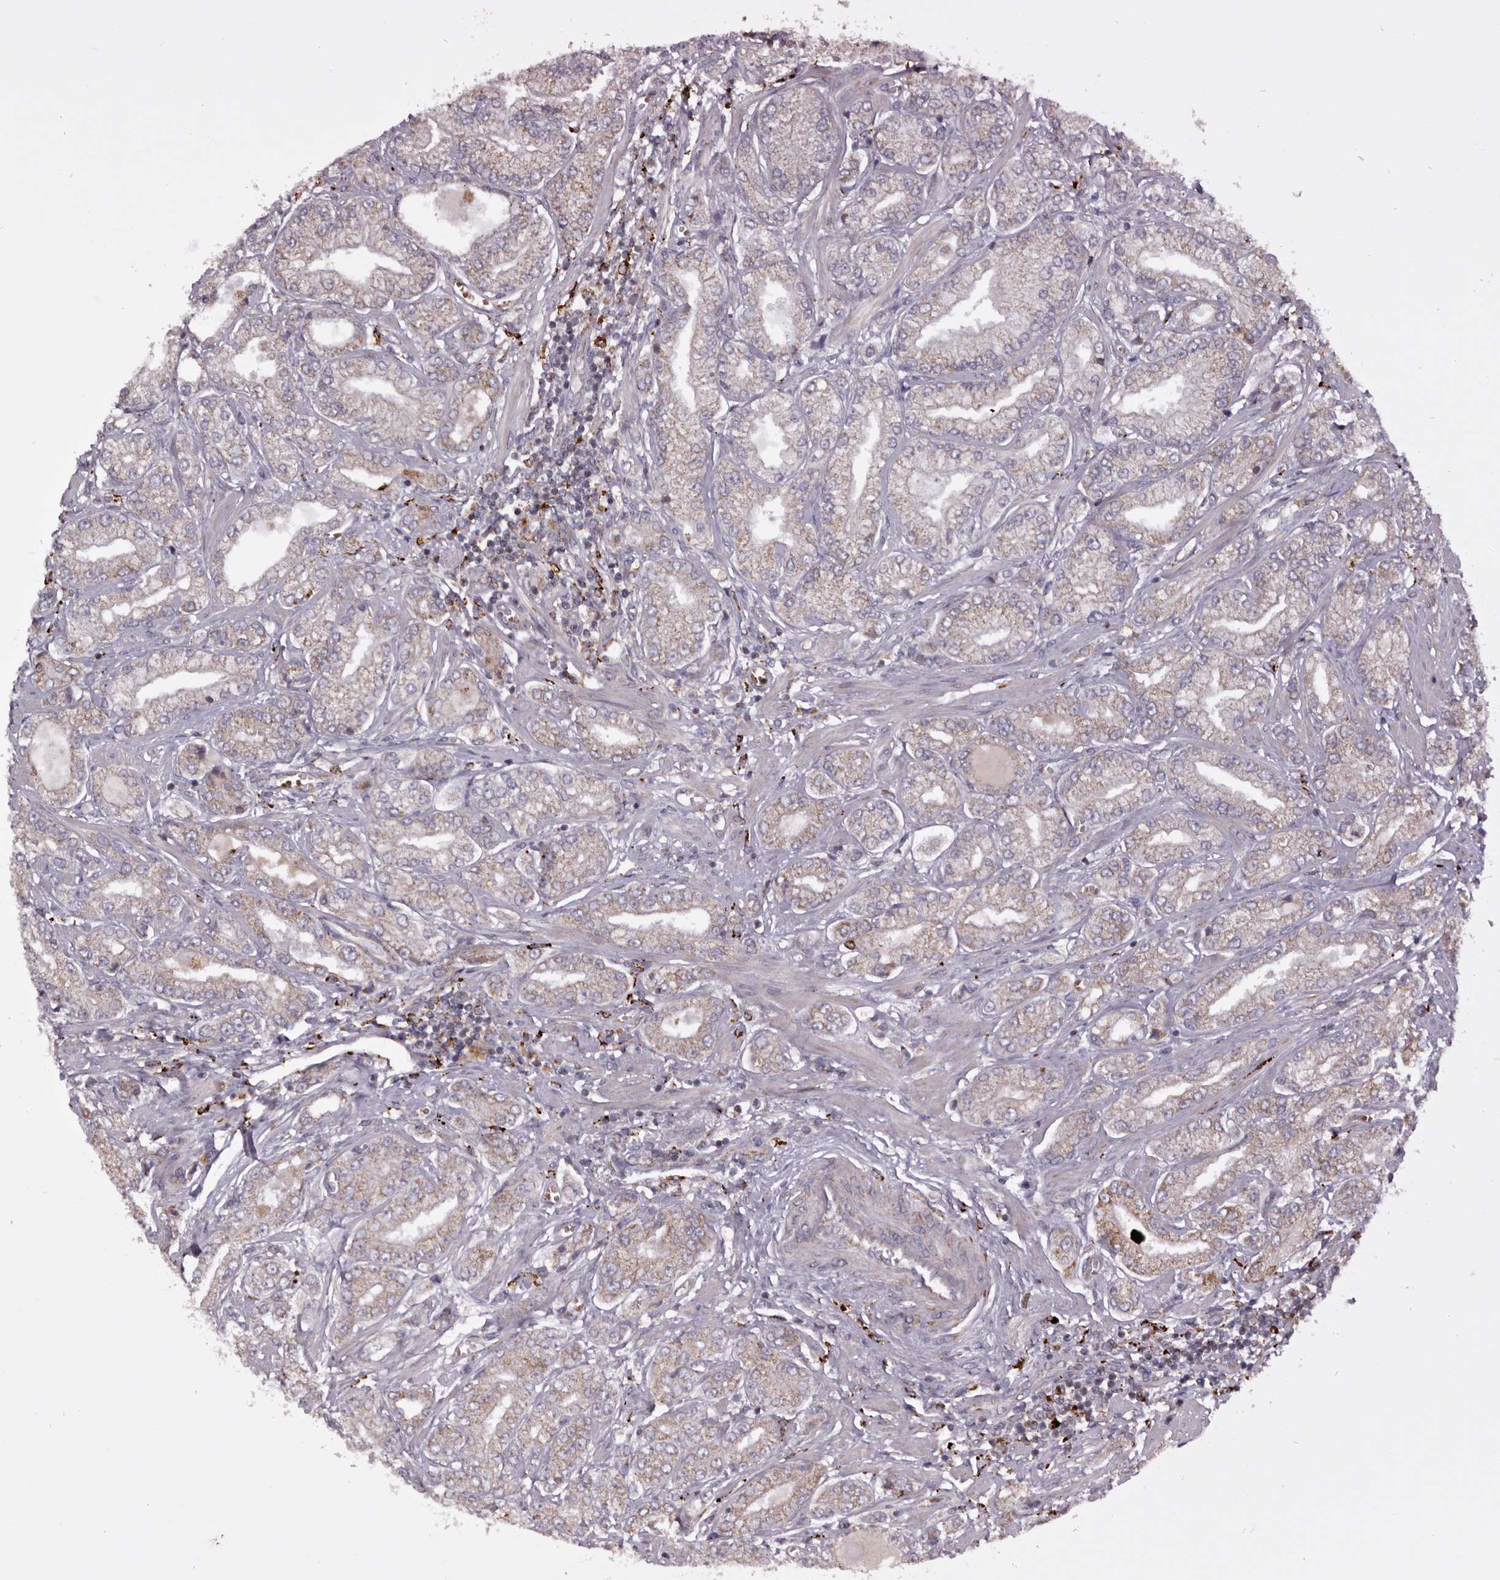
{"staining": {"intensity": "weak", "quantity": "25%-75%", "location": "cytoplasmic/membranous"}, "tissue": "prostate cancer", "cell_type": "Tumor cells", "image_type": "cancer", "snomed": [{"axis": "morphology", "description": "Adenocarcinoma, Low grade"}, {"axis": "topography", "description": "Prostate"}], "caption": "Brown immunohistochemical staining in human prostate cancer (low-grade adenocarcinoma) shows weak cytoplasmic/membranous positivity in about 25%-75% of tumor cells.", "gene": "MECR", "patient": {"sex": "male", "age": 62}}